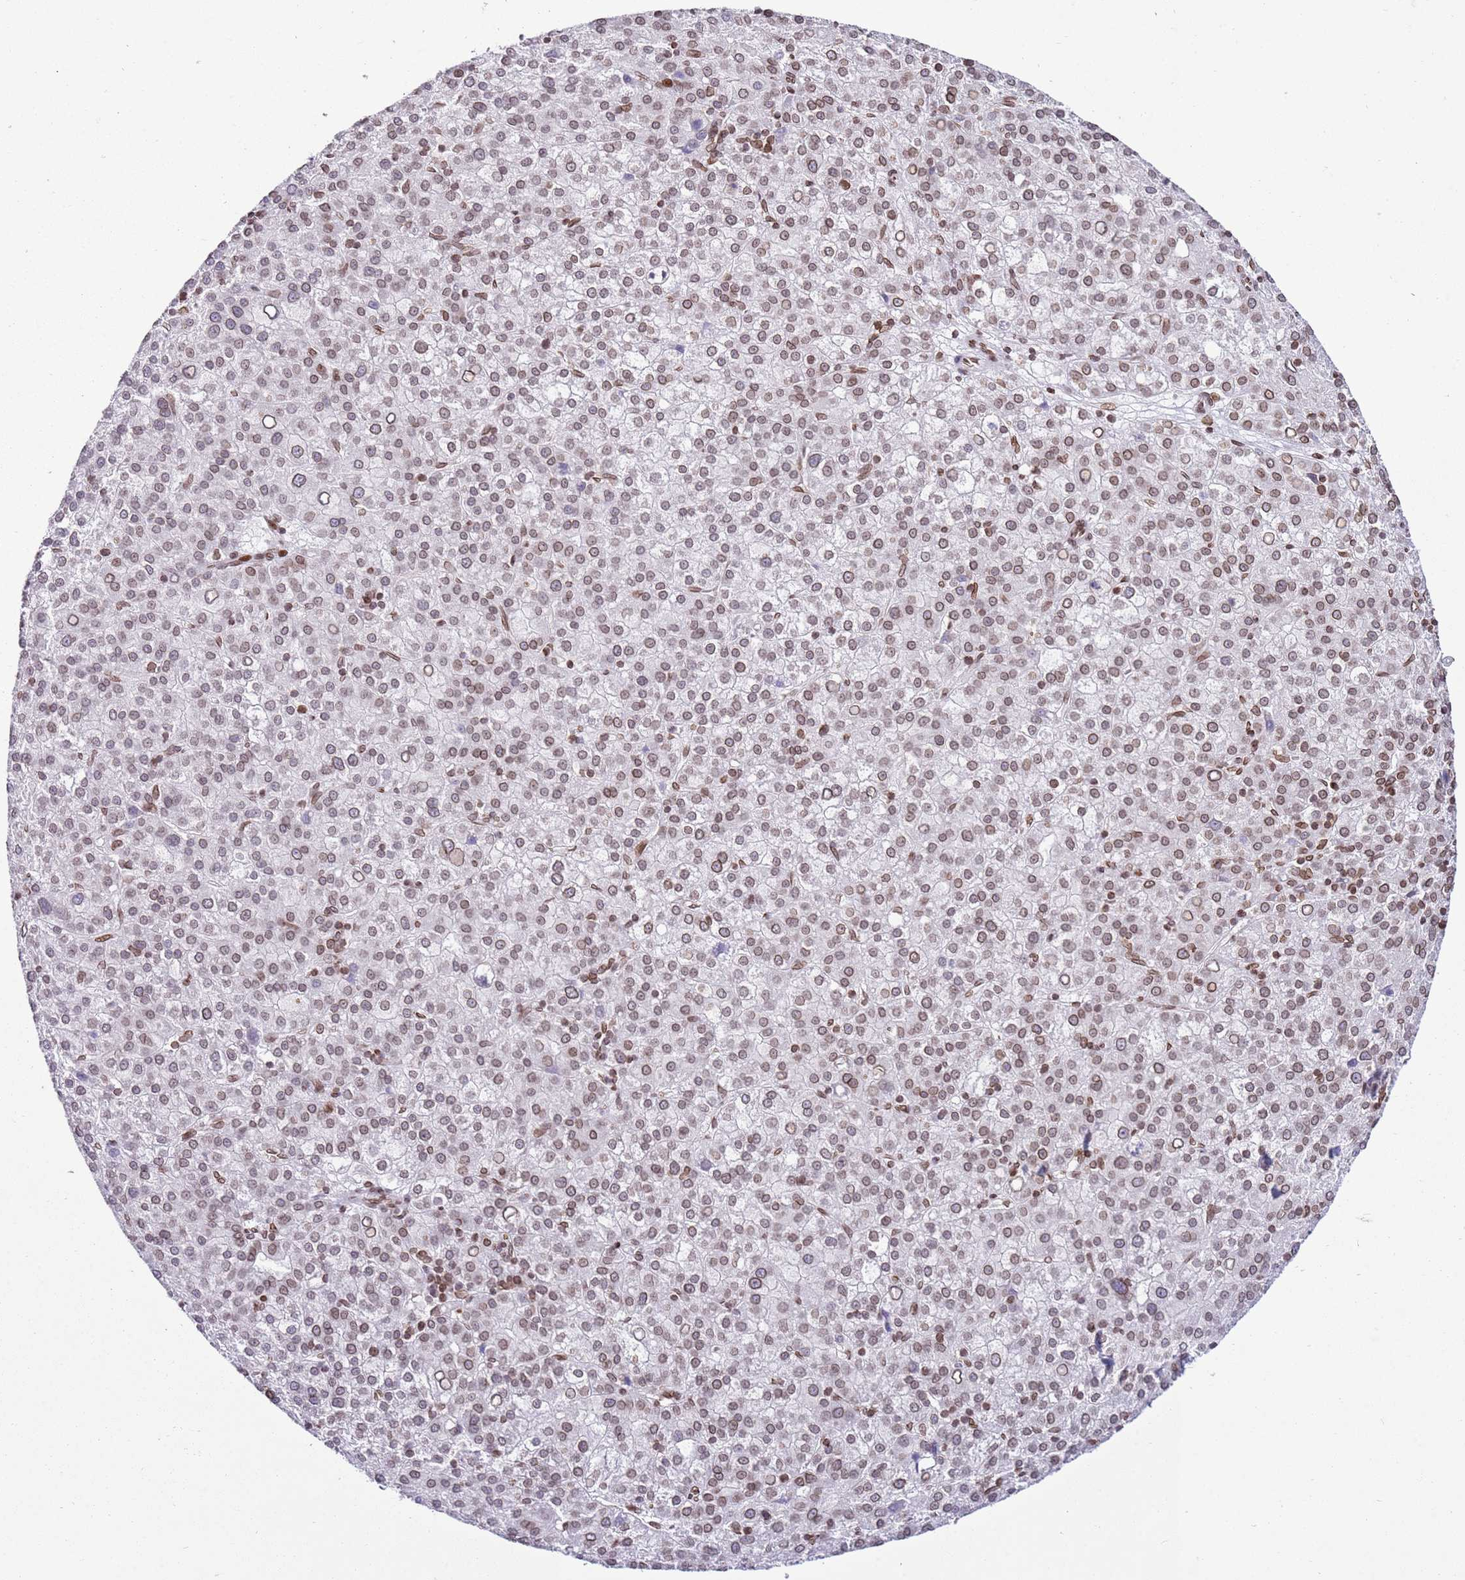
{"staining": {"intensity": "strong", "quantity": "25%-75%", "location": "cytoplasmic/membranous,nuclear"}, "tissue": "liver cancer", "cell_type": "Tumor cells", "image_type": "cancer", "snomed": [{"axis": "morphology", "description": "Carcinoma, Hepatocellular, NOS"}, {"axis": "topography", "description": "Liver"}], "caption": "A photomicrograph of hepatocellular carcinoma (liver) stained for a protein demonstrates strong cytoplasmic/membranous and nuclear brown staining in tumor cells.", "gene": "POU6F1", "patient": {"sex": "female", "age": 58}}